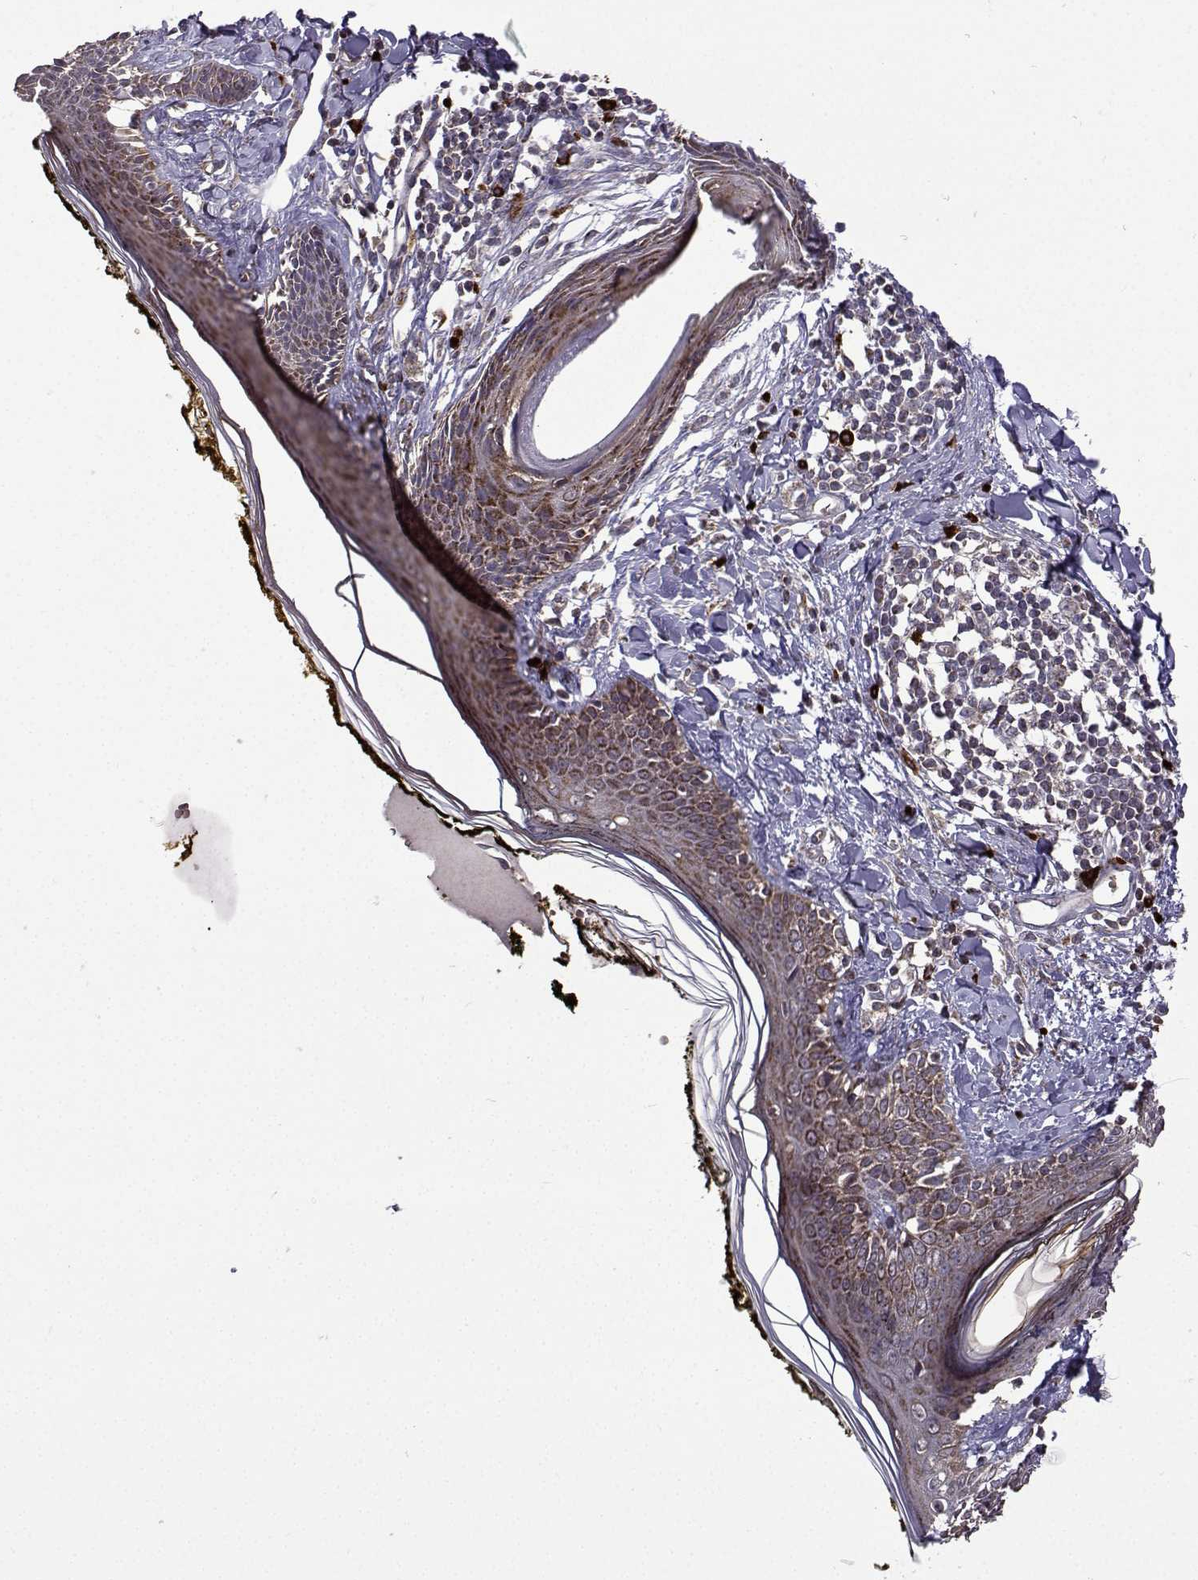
{"staining": {"intensity": "negative", "quantity": "none", "location": "none"}, "tissue": "skin", "cell_type": "Fibroblasts", "image_type": "normal", "snomed": [{"axis": "morphology", "description": "Normal tissue, NOS"}, {"axis": "topography", "description": "Skin"}], "caption": "Immunohistochemistry (IHC) of benign human skin exhibits no positivity in fibroblasts. The staining is performed using DAB brown chromogen with nuclei counter-stained in using hematoxylin.", "gene": "TAB2", "patient": {"sex": "male", "age": 76}}